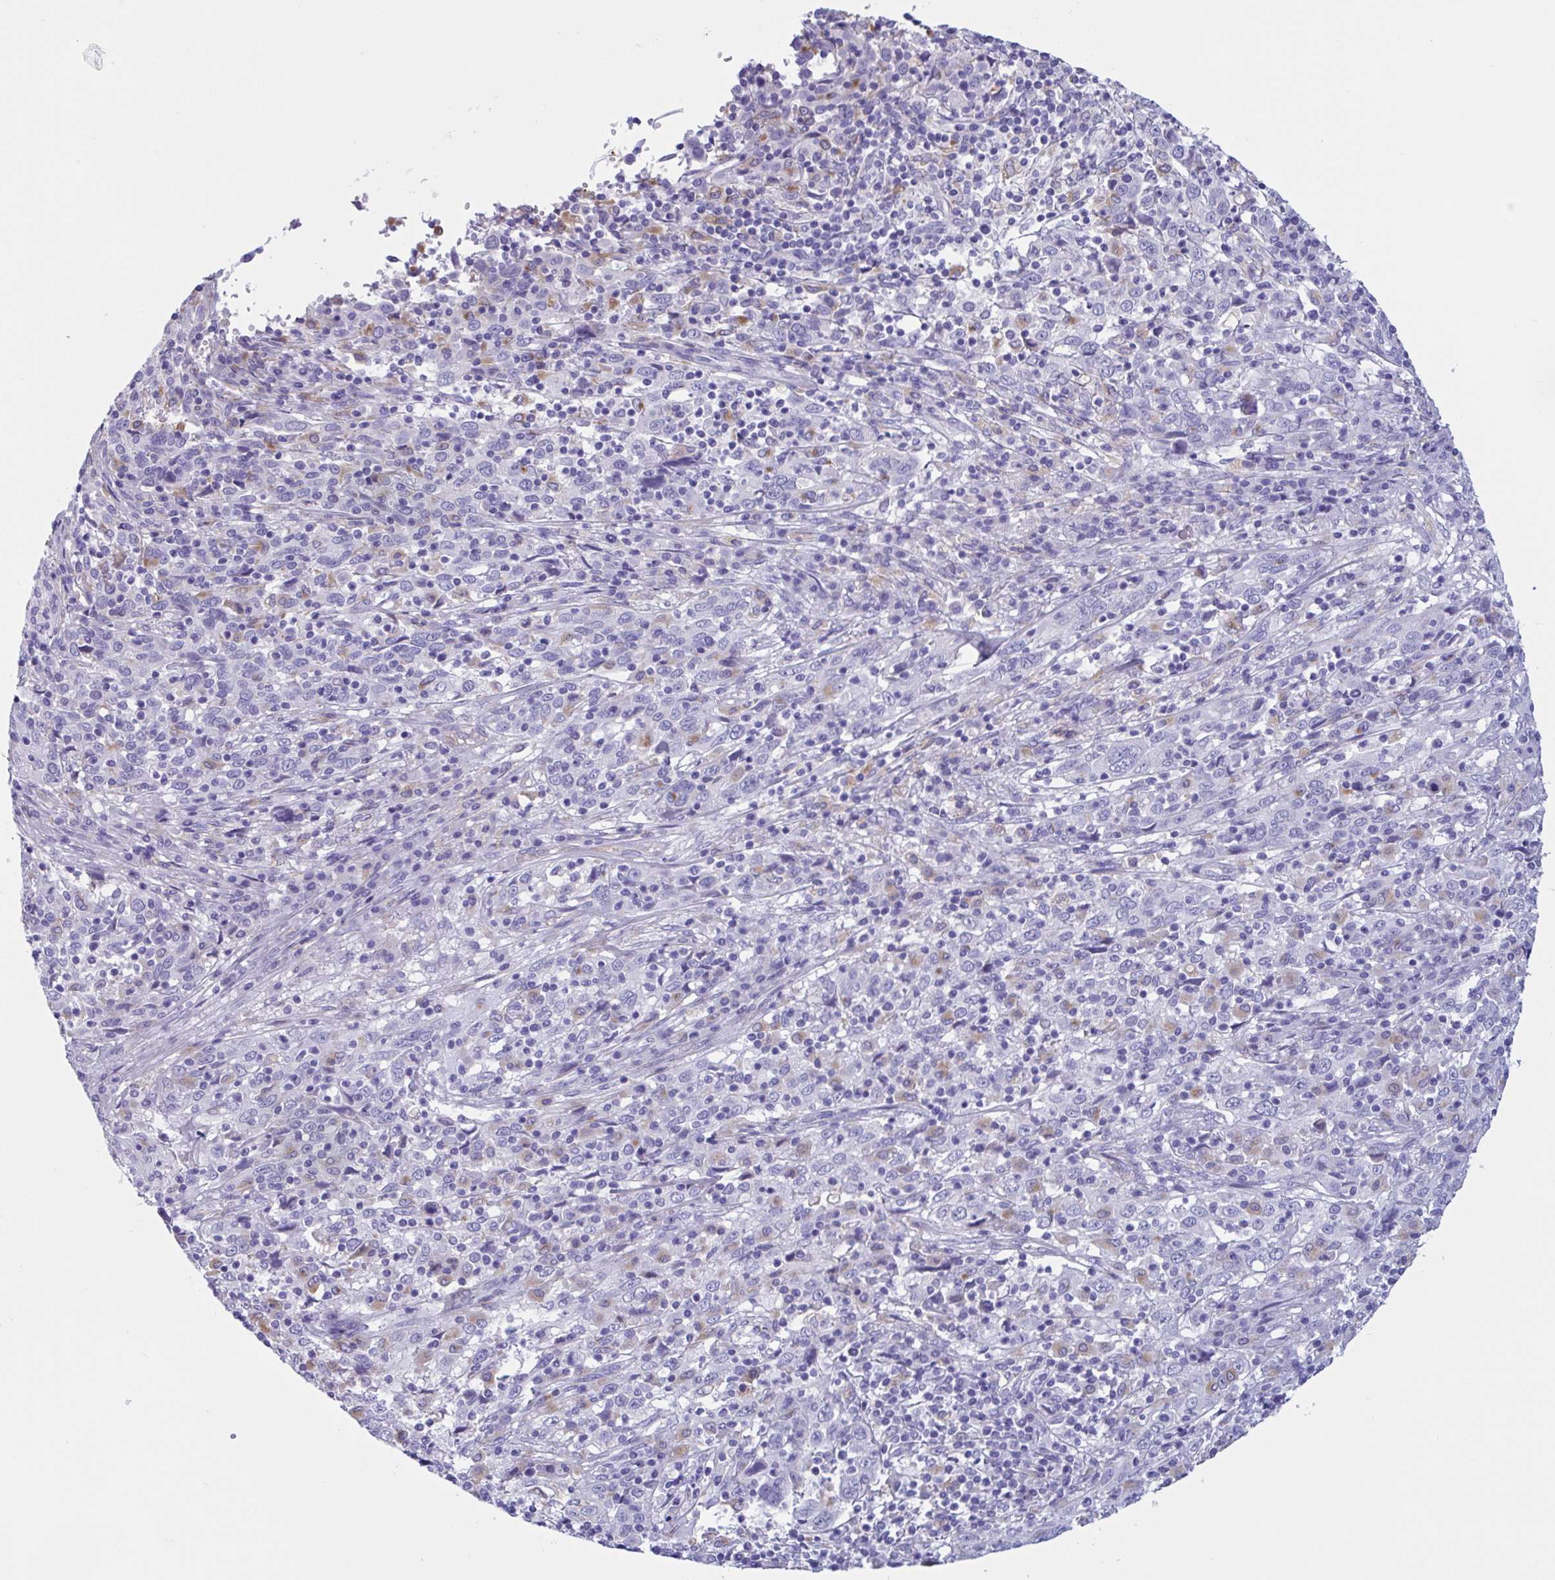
{"staining": {"intensity": "negative", "quantity": "none", "location": "none"}, "tissue": "cervical cancer", "cell_type": "Tumor cells", "image_type": "cancer", "snomed": [{"axis": "morphology", "description": "Squamous cell carcinoma, NOS"}, {"axis": "topography", "description": "Cervix"}], "caption": "Squamous cell carcinoma (cervical) was stained to show a protein in brown. There is no significant staining in tumor cells.", "gene": "RPL22L1", "patient": {"sex": "female", "age": 46}}